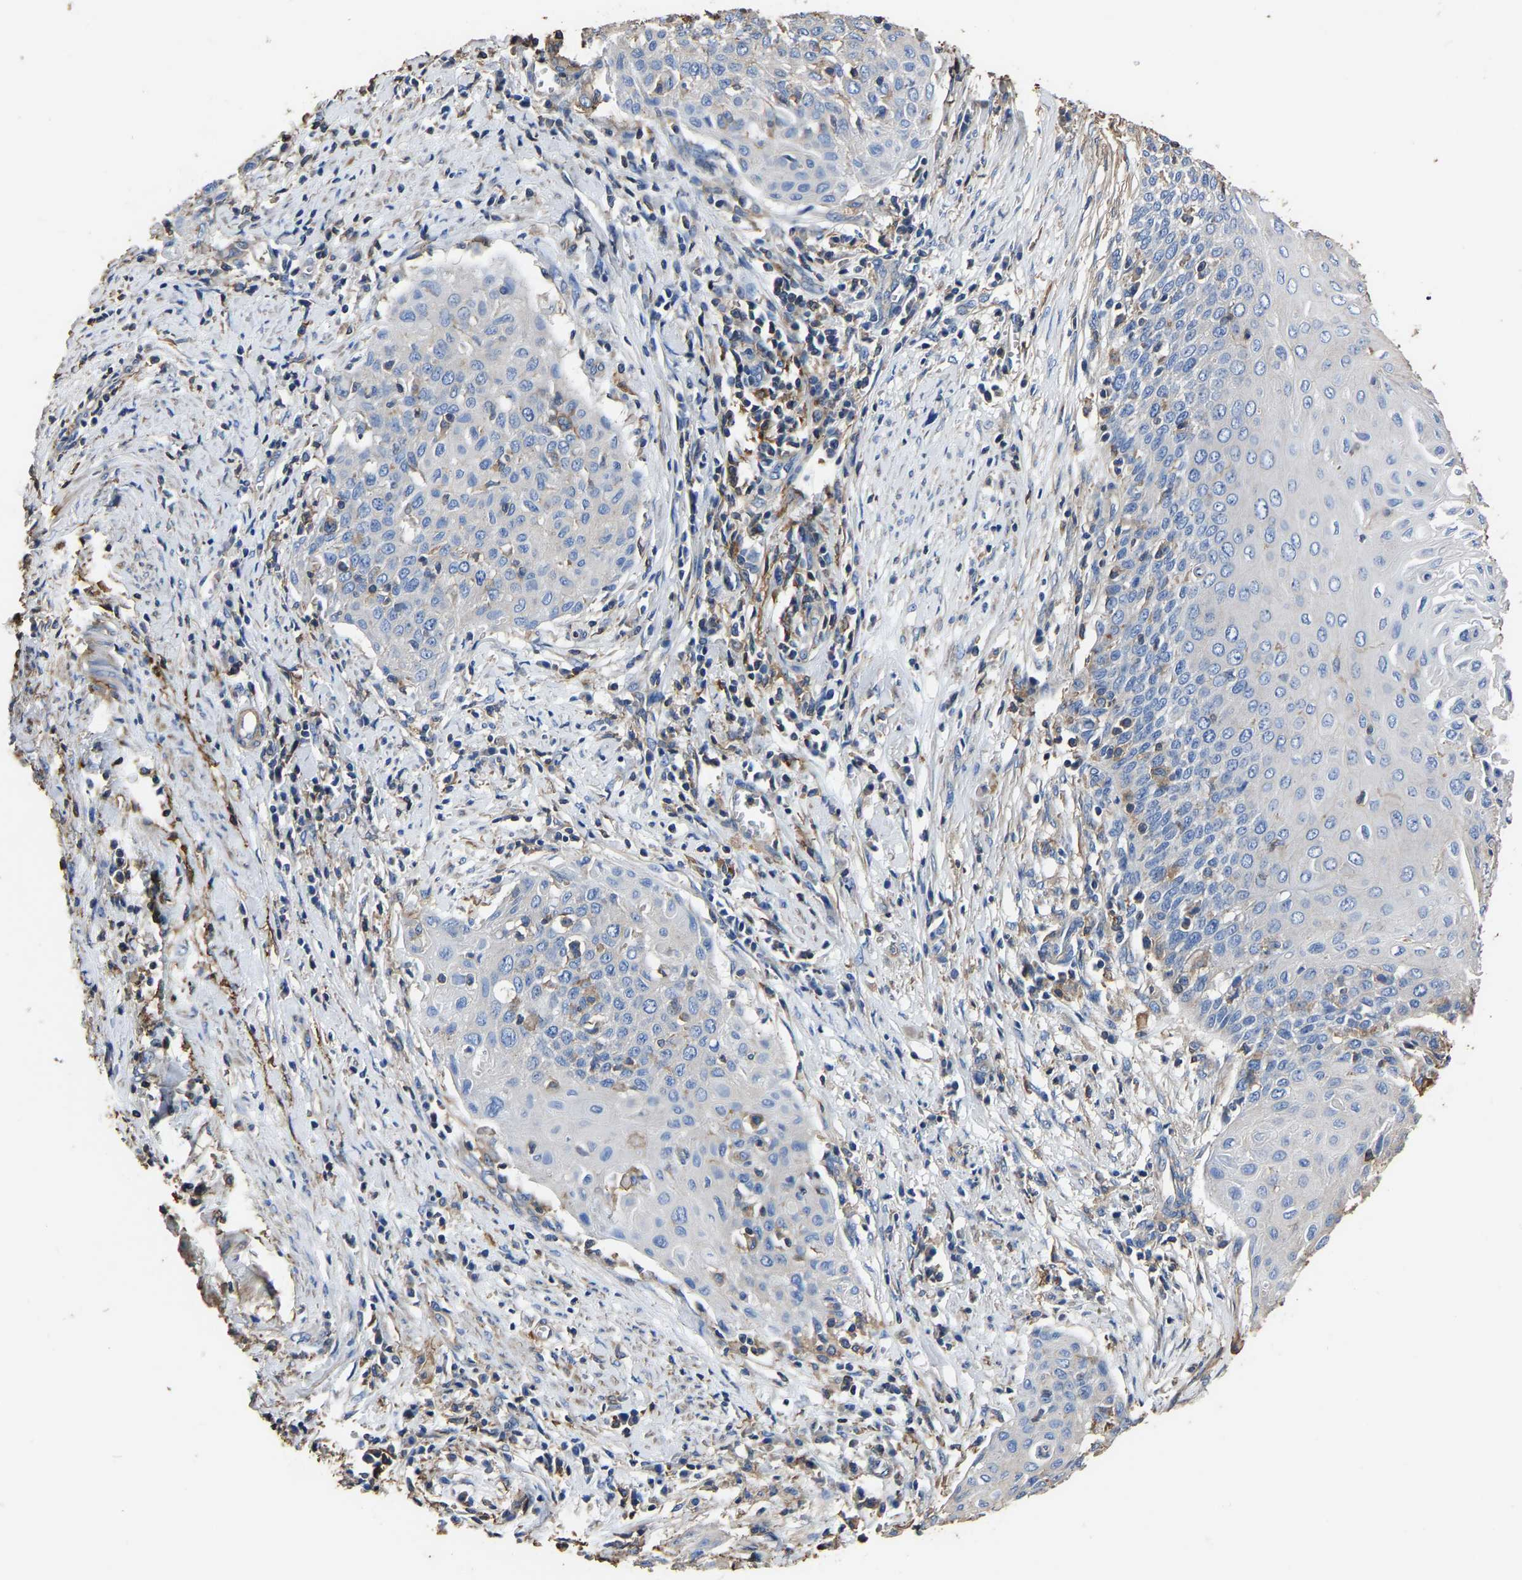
{"staining": {"intensity": "negative", "quantity": "none", "location": "none"}, "tissue": "cervical cancer", "cell_type": "Tumor cells", "image_type": "cancer", "snomed": [{"axis": "morphology", "description": "Squamous cell carcinoma, NOS"}, {"axis": "topography", "description": "Cervix"}], "caption": "Tumor cells show no significant protein positivity in cervical cancer. (DAB (3,3'-diaminobenzidine) immunohistochemistry, high magnification).", "gene": "ARMT1", "patient": {"sex": "female", "age": 39}}